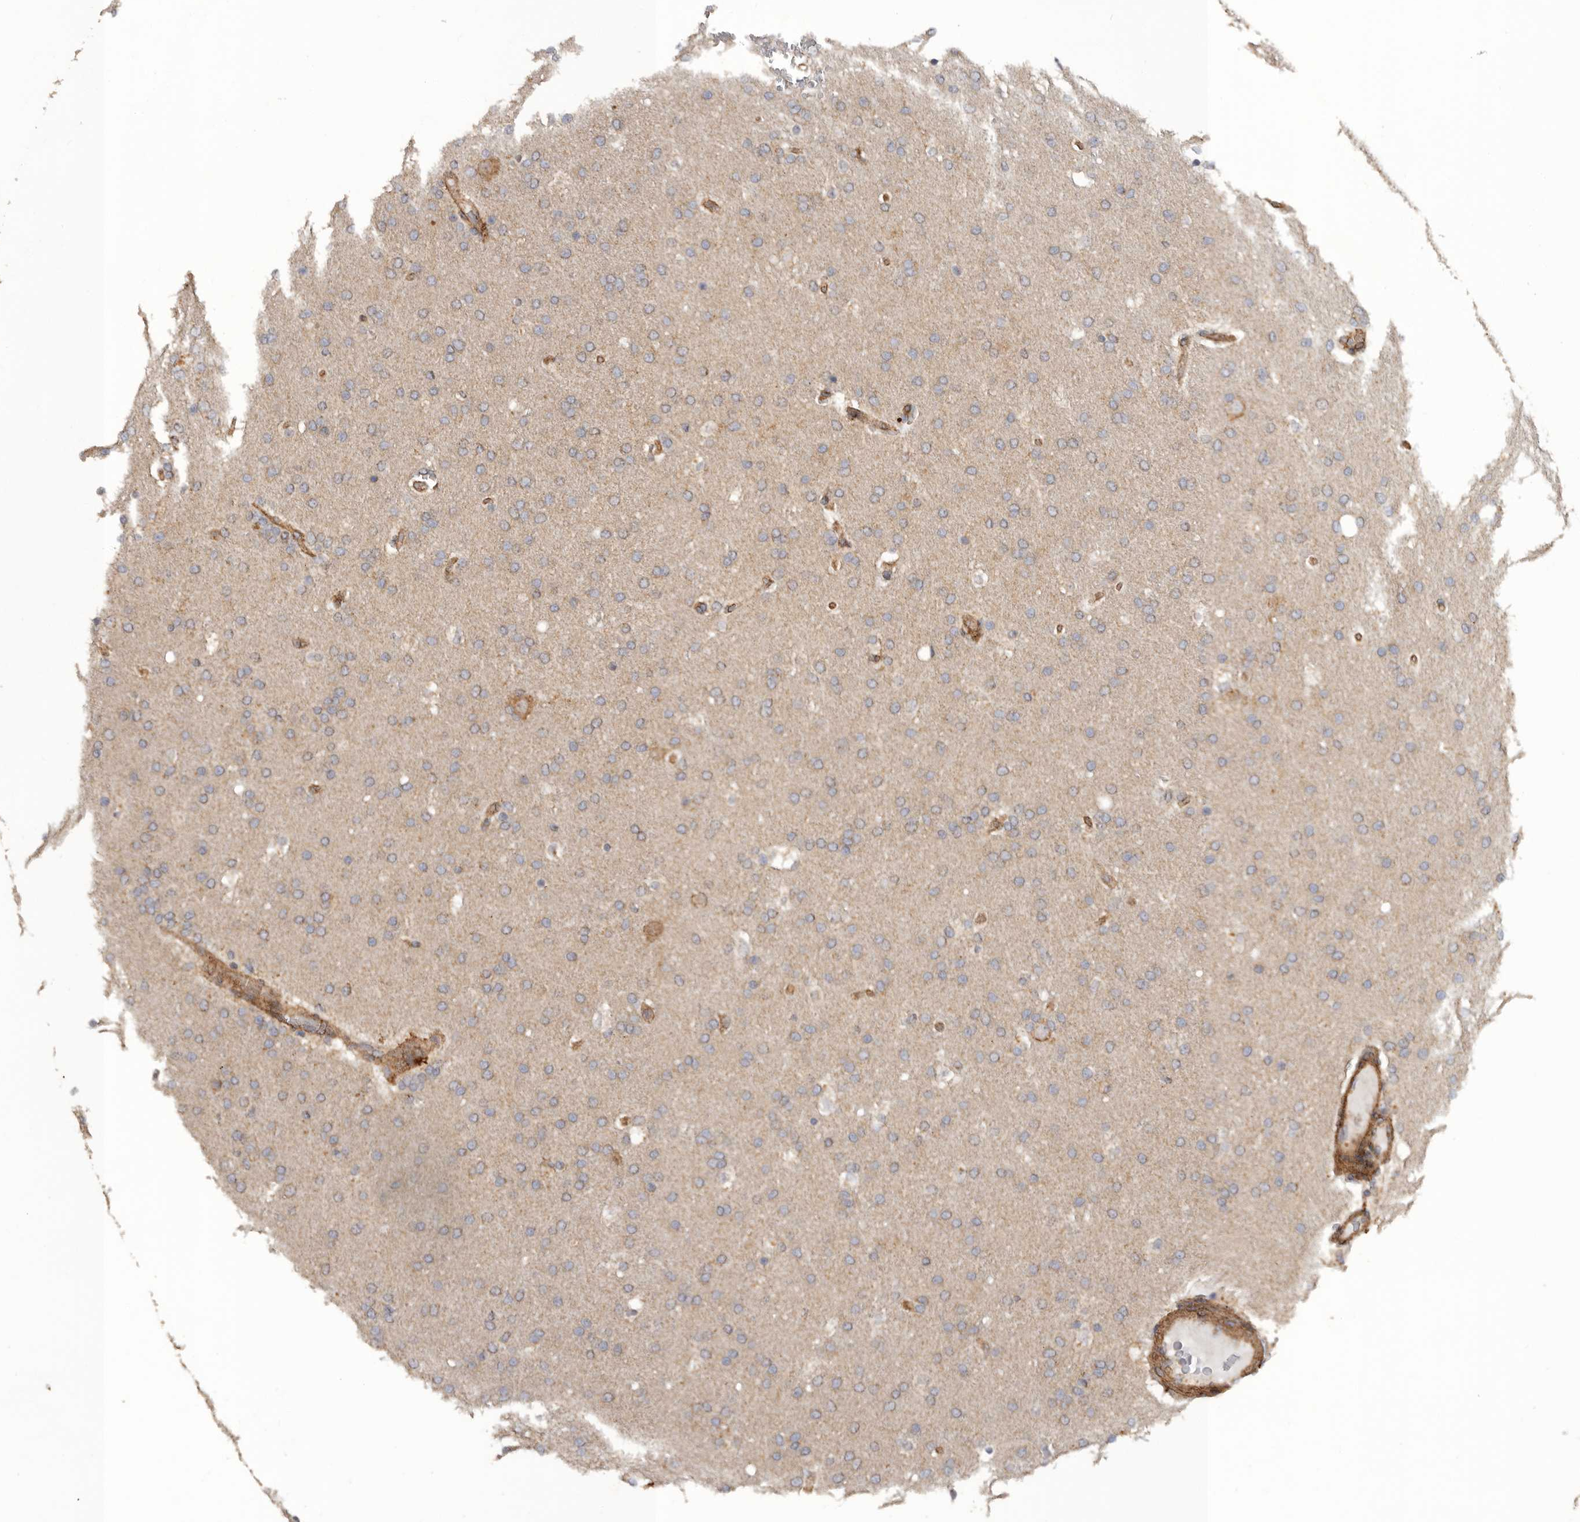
{"staining": {"intensity": "weak", "quantity": ">75%", "location": "cytoplasmic/membranous"}, "tissue": "glioma", "cell_type": "Tumor cells", "image_type": "cancer", "snomed": [{"axis": "morphology", "description": "Glioma, malignant, Low grade"}, {"axis": "topography", "description": "Brain"}], "caption": "A photomicrograph of malignant glioma (low-grade) stained for a protein shows weak cytoplasmic/membranous brown staining in tumor cells. The staining was performed using DAB to visualize the protein expression in brown, while the nuclei were stained in blue with hematoxylin (Magnification: 20x).", "gene": "PODXL2", "patient": {"sex": "female", "age": 37}}